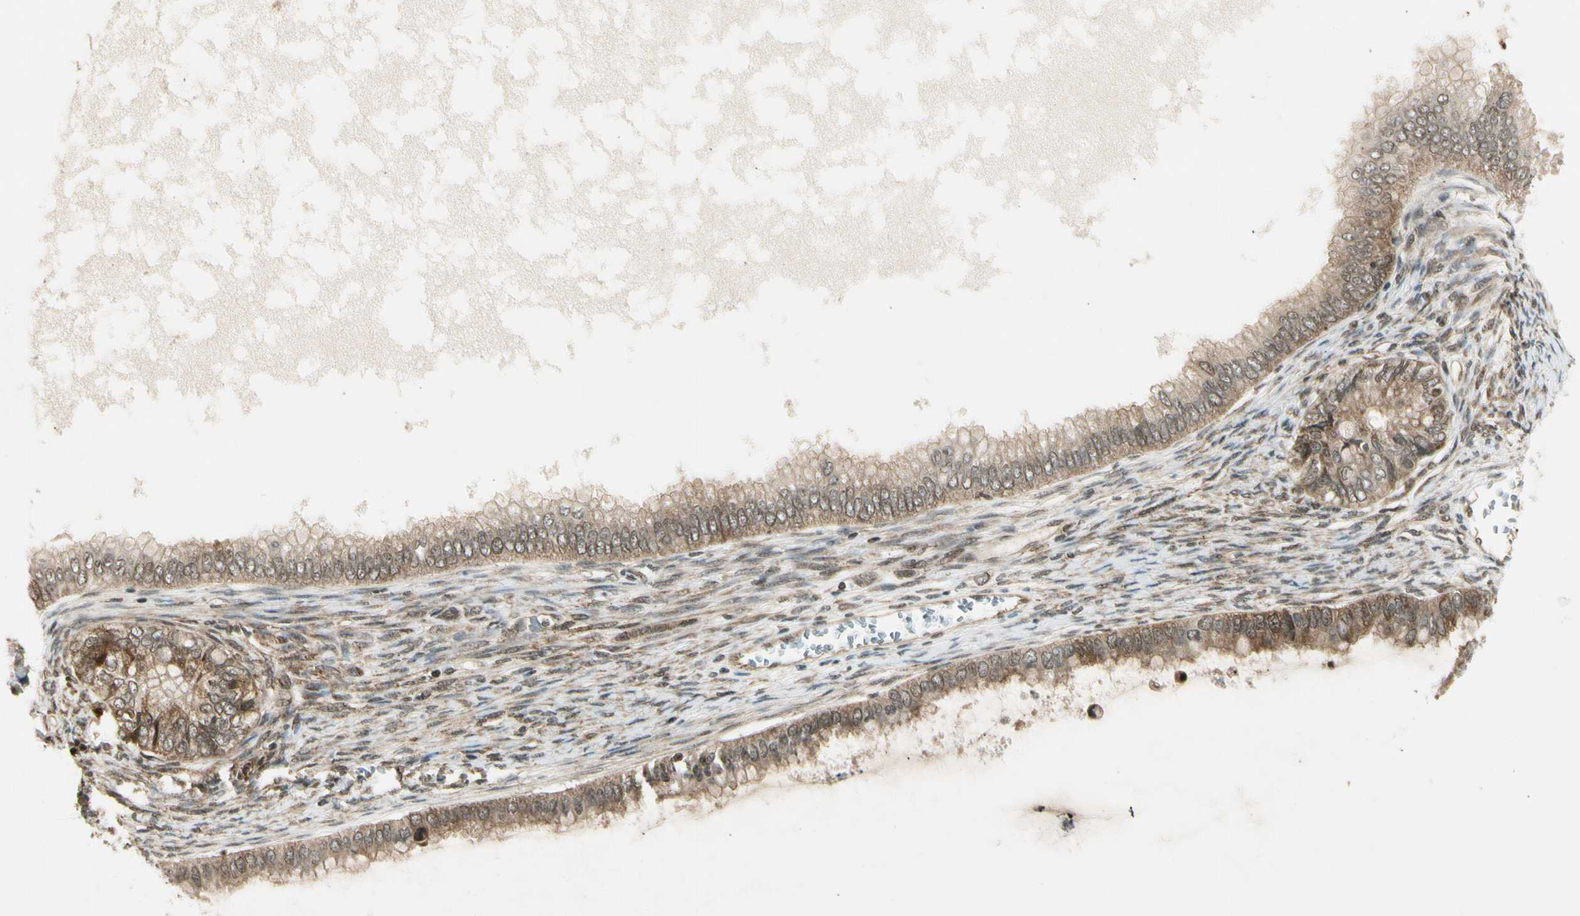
{"staining": {"intensity": "moderate", "quantity": ">75%", "location": "cytoplasmic/membranous"}, "tissue": "ovarian cancer", "cell_type": "Tumor cells", "image_type": "cancer", "snomed": [{"axis": "morphology", "description": "Cystadenocarcinoma, mucinous, NOS"}, {"axis": "topography", "description": "Ovary"}], "caption": "The photomicrograph reveals staining of ovarian cancer (mucinous cystadenocarcinoma), revealing moderate cytoplasmic/membranous protein staining (brown color) within tumor cells.", "gene": "SMN2", "patient": {"sex": "female", "age": 80}}